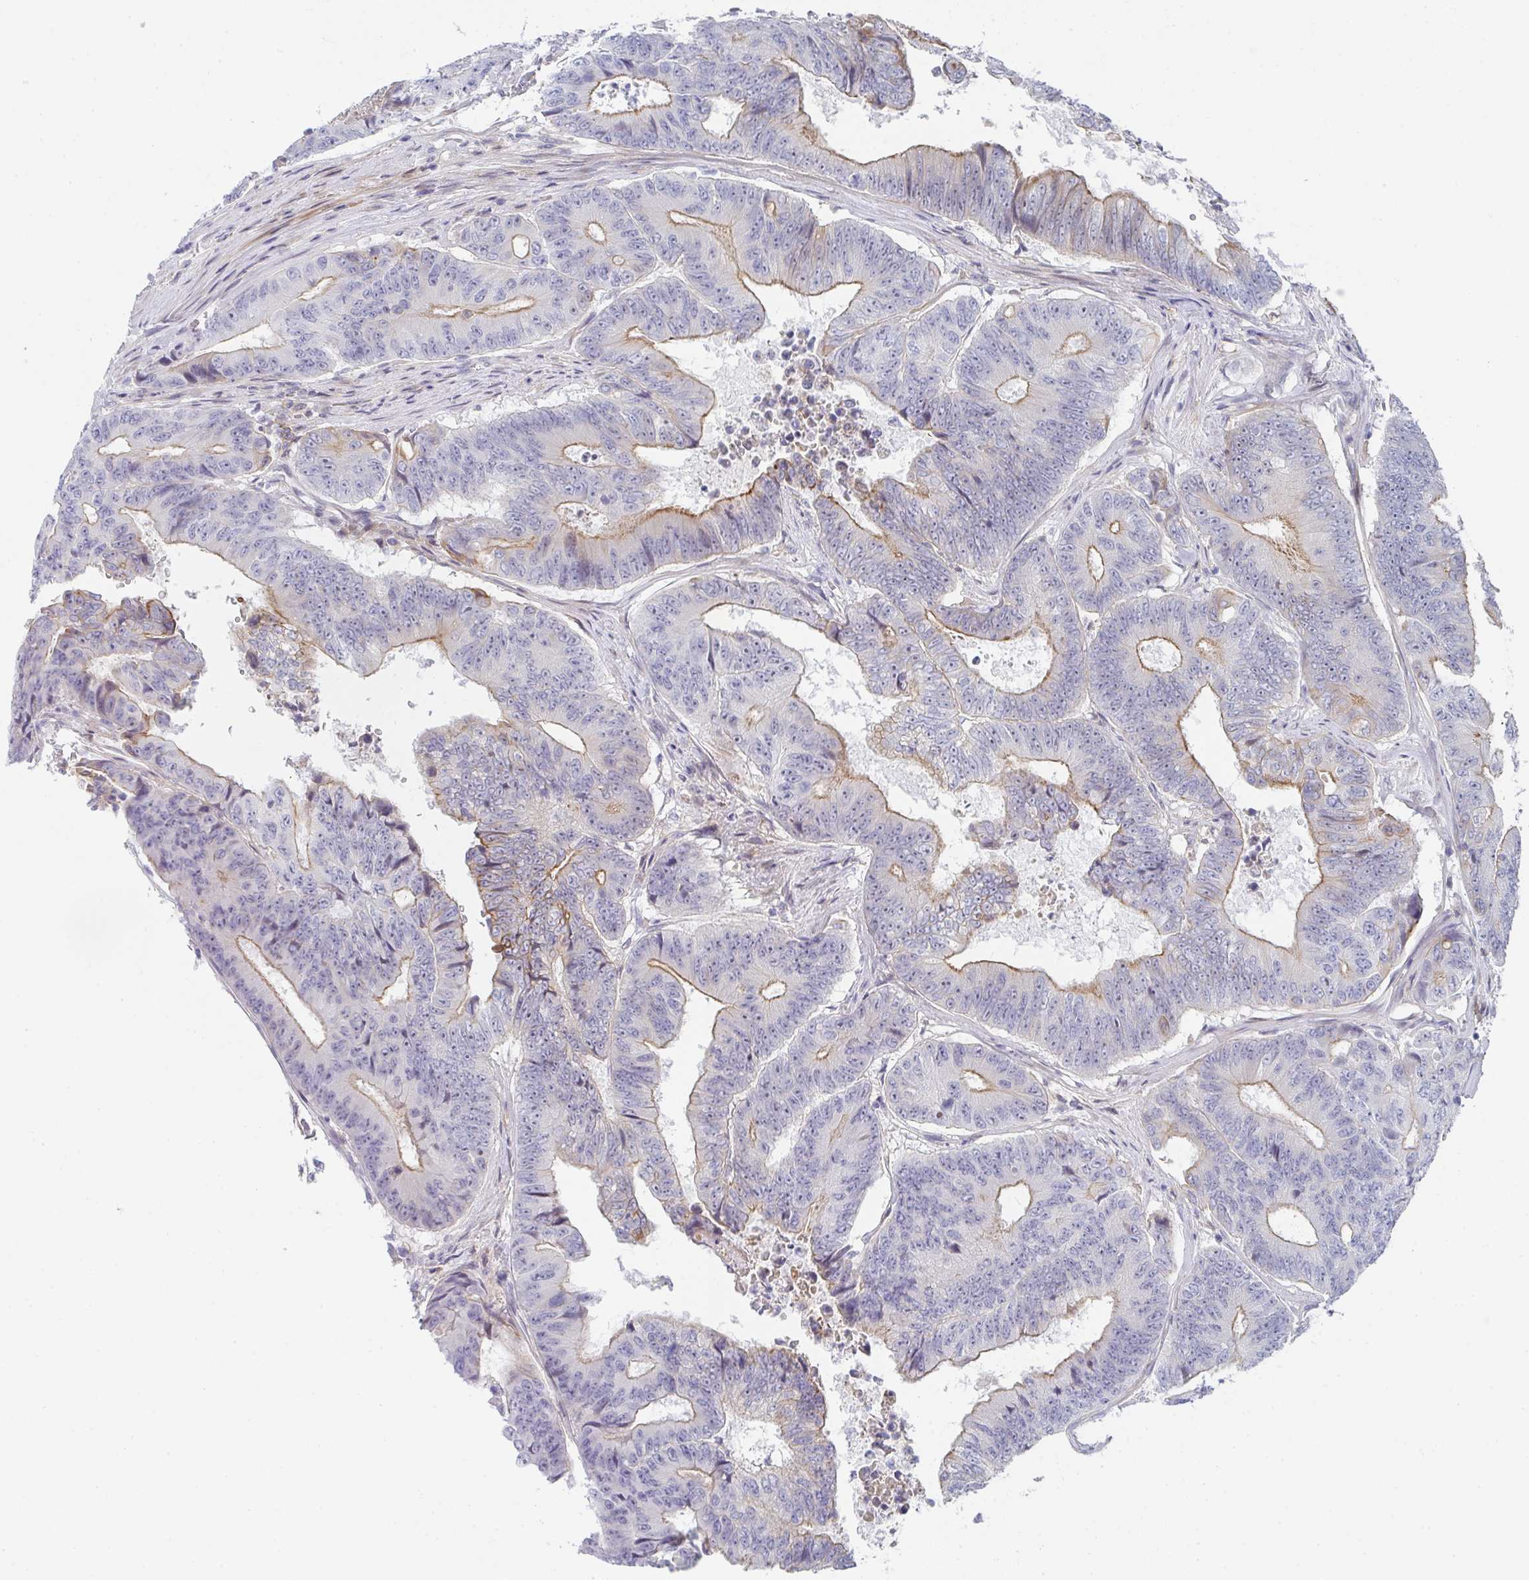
{"staining": {"intensity": "moderate", "quantity": ">75%", "location": "cytoplasmic/membranous"}, "tissue": "colorectal cancer", "cell_type": "Tumor cells", "image_type": "cancer", "snomed": [{"axis": "morphology", "description": "Adenocarcinoma, NOS"}, {"axis": "topography", "description": "Colon"}], "caption": "Immunohistochemistry (IHC) histopathology image of human adenocarcinoma (colorectal) stained for a protein (brown), which displays medium levels of moderate cytoplasmic/membranous staining in about >75% of tumor cells.", "gene": "KLHL33", "patient": {"sex": "female", "age": 48}}